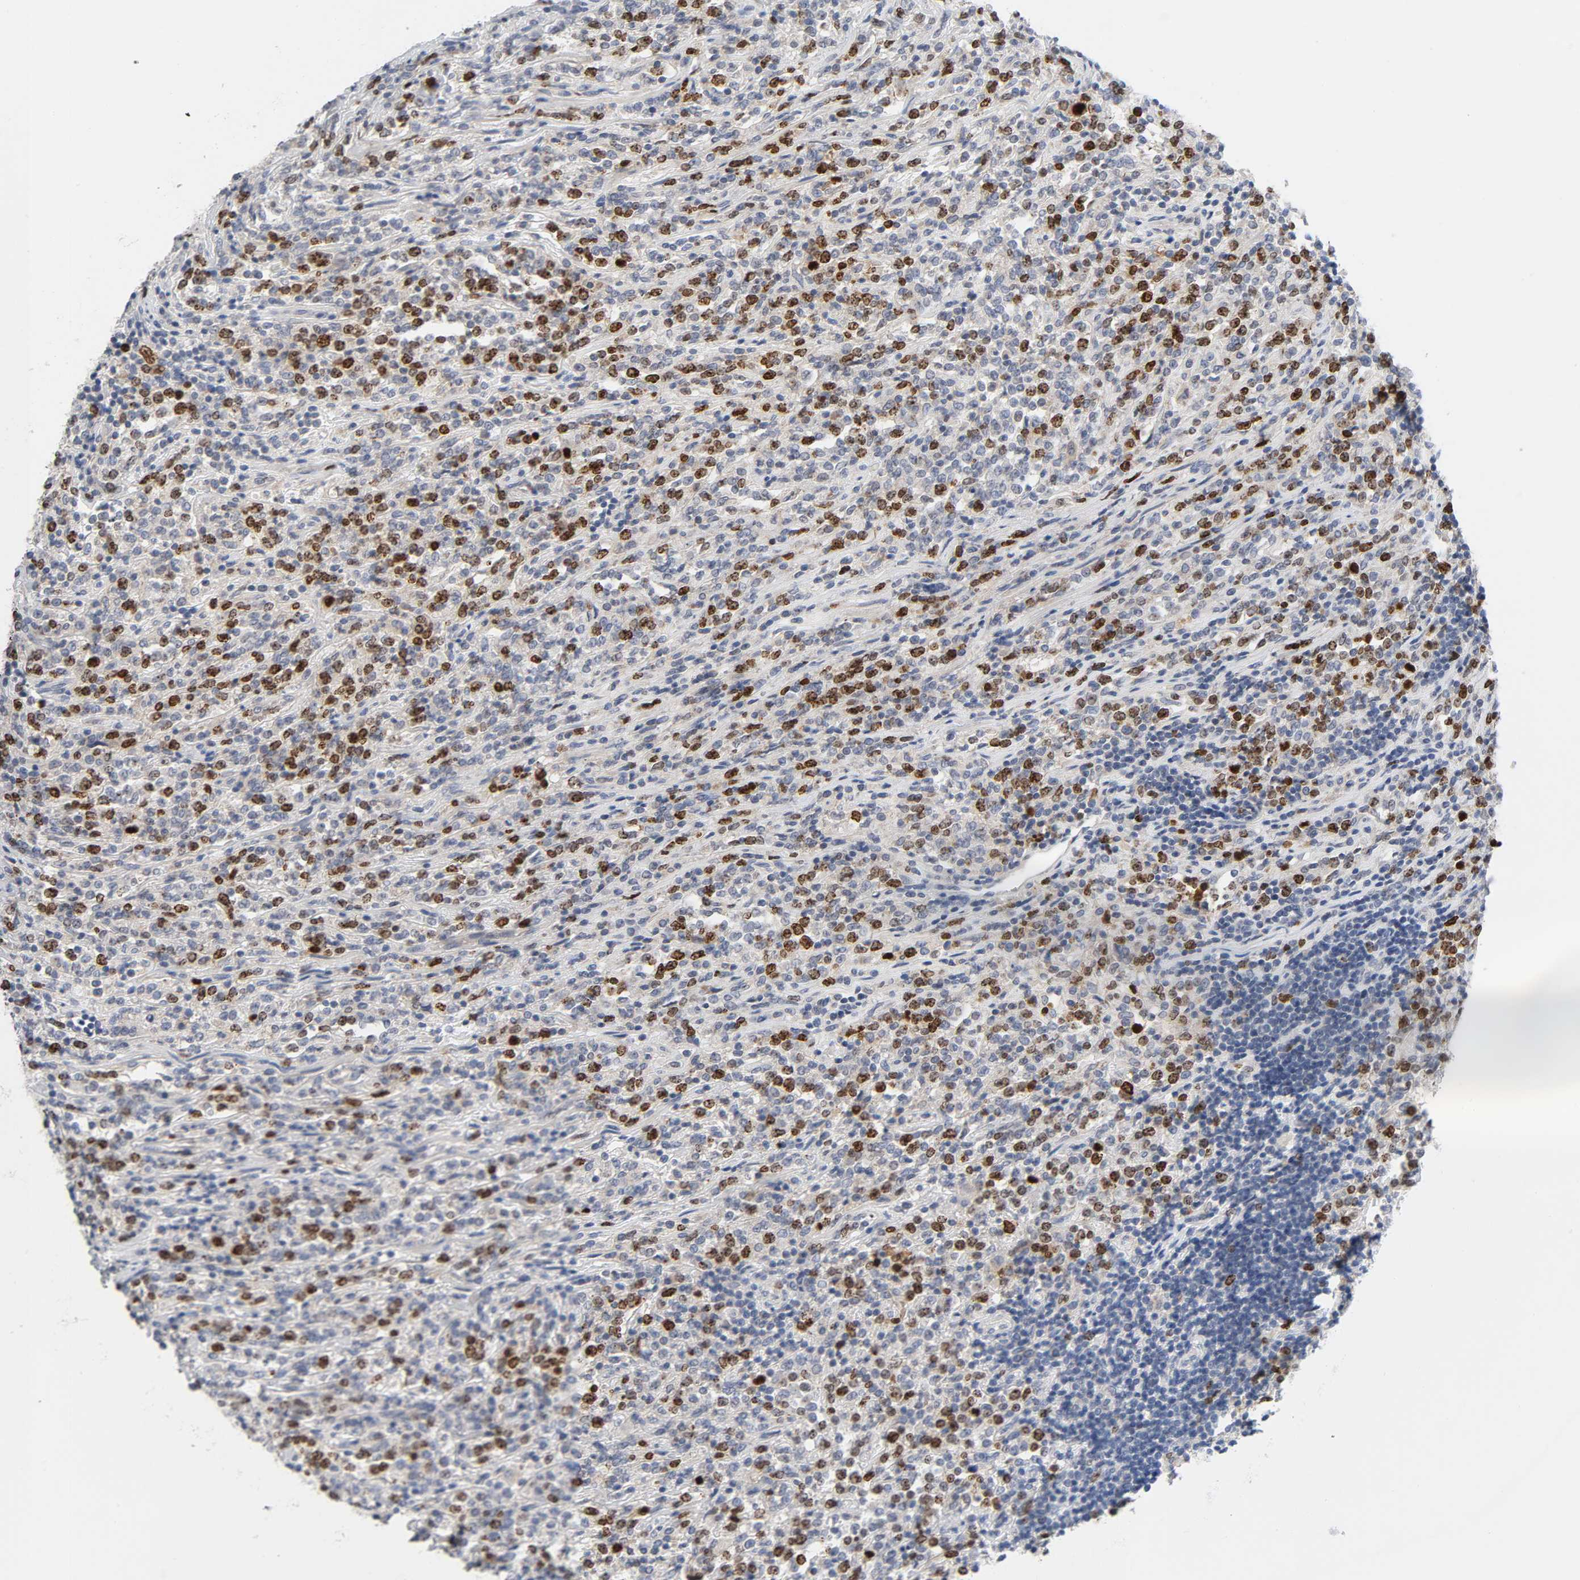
{"staining": {"intensity": "moderate", "quantity": "<25%", "location": "nuclear"}, "tissue": "lymphoma", "cell_type": "Tumor cells", "image_type": "cancer", "snomed": [{"axis": "morphology", "description": "Malignant lymphoma, non-Hodgkin's type, High grade"}, {"axis": "topography", "description": "Soft tissue"}], "caption": "Protein expression by immunohistochemistry (IHC) shows moderate nuclear expression in approximately <25% of tumor cells in high-grade malignant lymphoma, non-Hodgkin's type. The protein of interest is shown in brown color, while the nuclei are stained blue.", "gene": "BIRC5", "patient": {"sex": "male", "age": 18}}